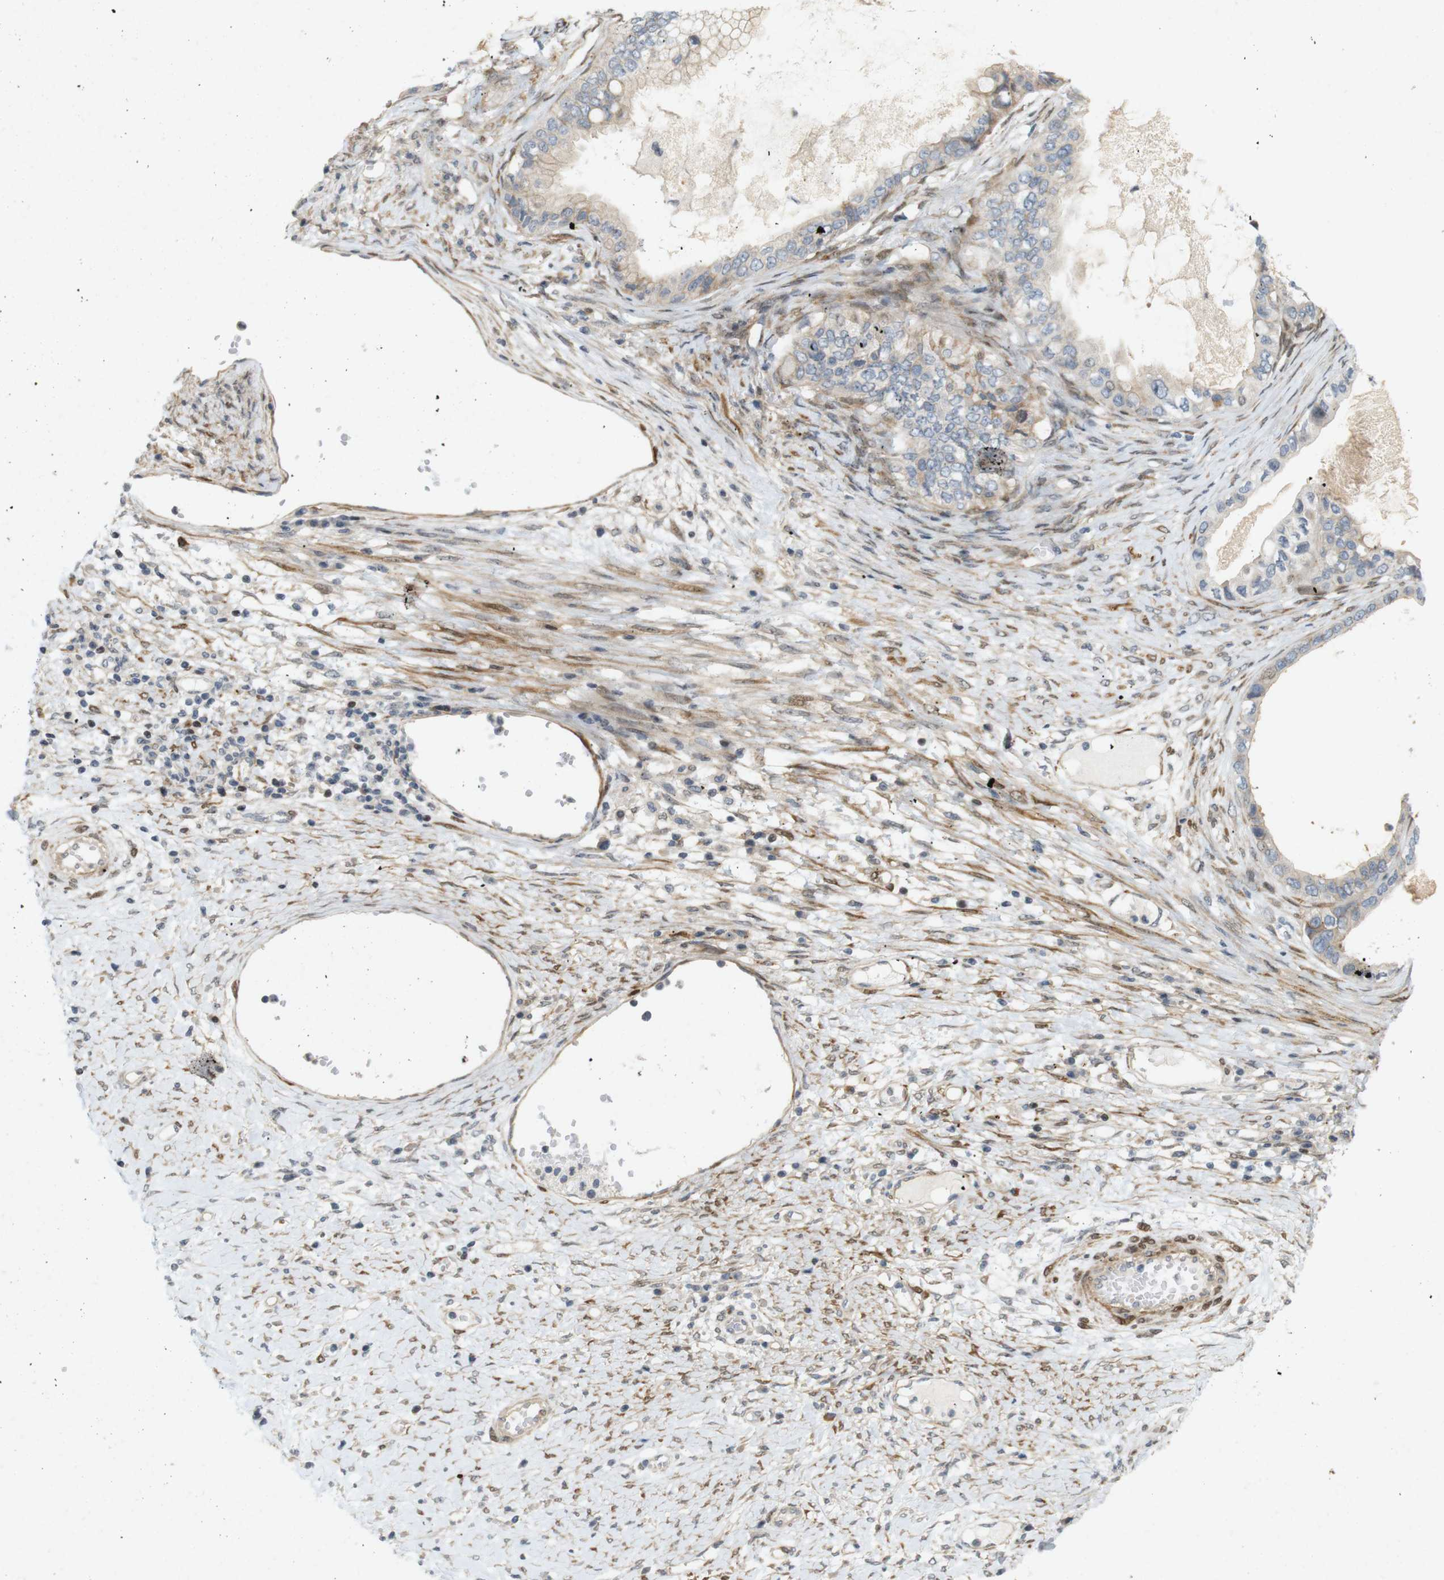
{"staining": {"intensity": "moderate", "quantity": "25%-75%", "location": "cytoplasmic/membranous"}, "tissue": "ovarian cancer", "cell_type": "Tumor cells", "image_type": "cancer", "snomed": [{"axis": "morphology", "description": "Cystadenocarcinoma, mucinous, NOS"}, {"axis": "topography", "description": "Ovary"}], "caption": "Immunohistochemical staining of ovarian cancer shows medium levels of moderate cytoplasmic/membranous staining in about 25%-75% of tumor cells.", "gene": "PPP1R14A", "patient": {"sex": "female", "age": 80}}